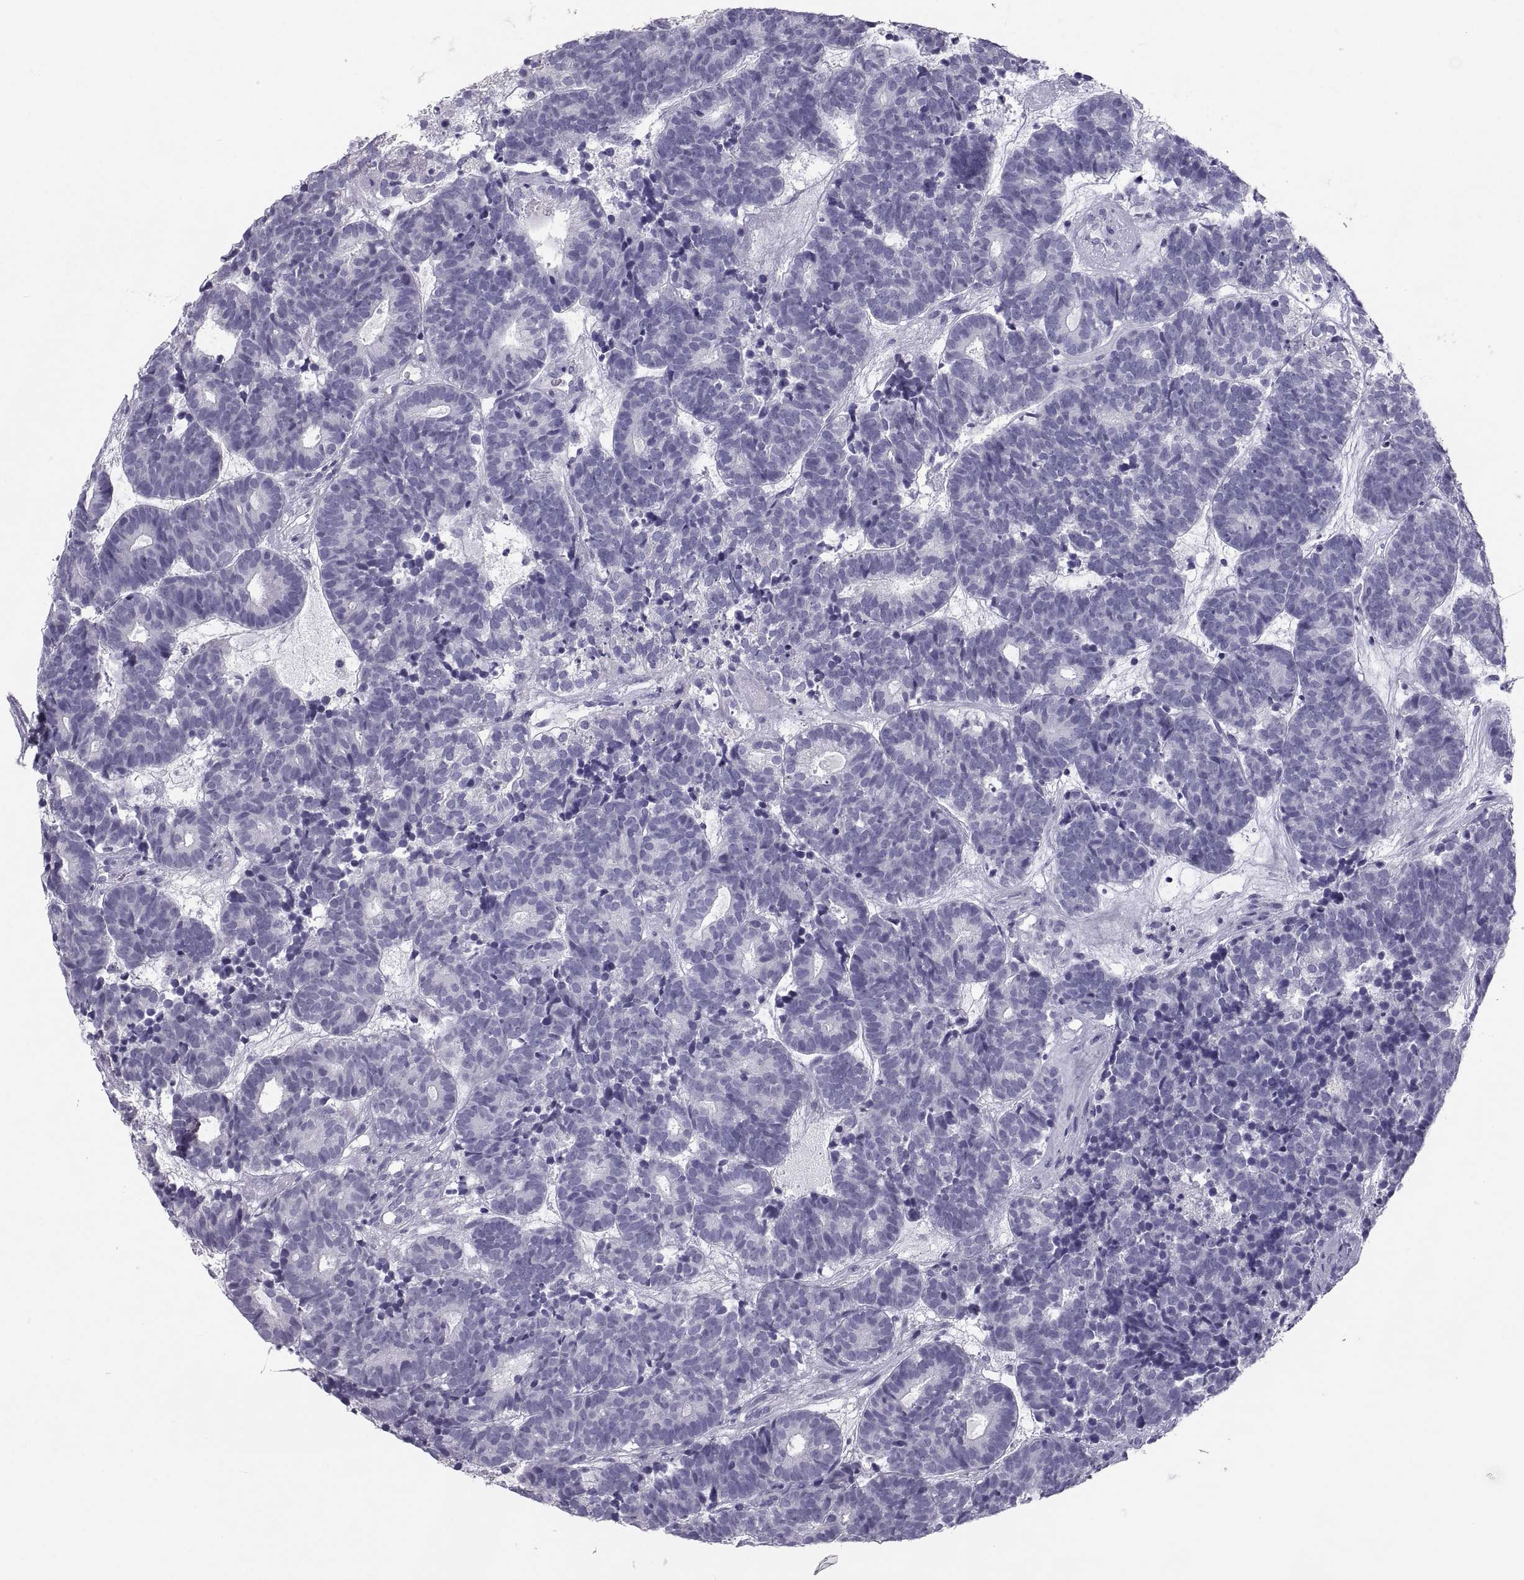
{"staining": {"intensity": "negative", "quantity": "none", "location": "none"}, "tissue": "head and neck cancer", "cell_type": "Tumor cells", "image_type": "cancer", "snomed": [{"axis": "morphology", "description": "Adenocarcinoma, NOS"}, {"axis": "topography", "description": "Head-Neck"}], "caption": "Human adenocarcinoma (head and neck) stained for a protein using immunohistochemistry (IHC) displays no expression in tumor cells.", "gene": "PCSK1N", "patient": {"sex": "female", "age": 81}}